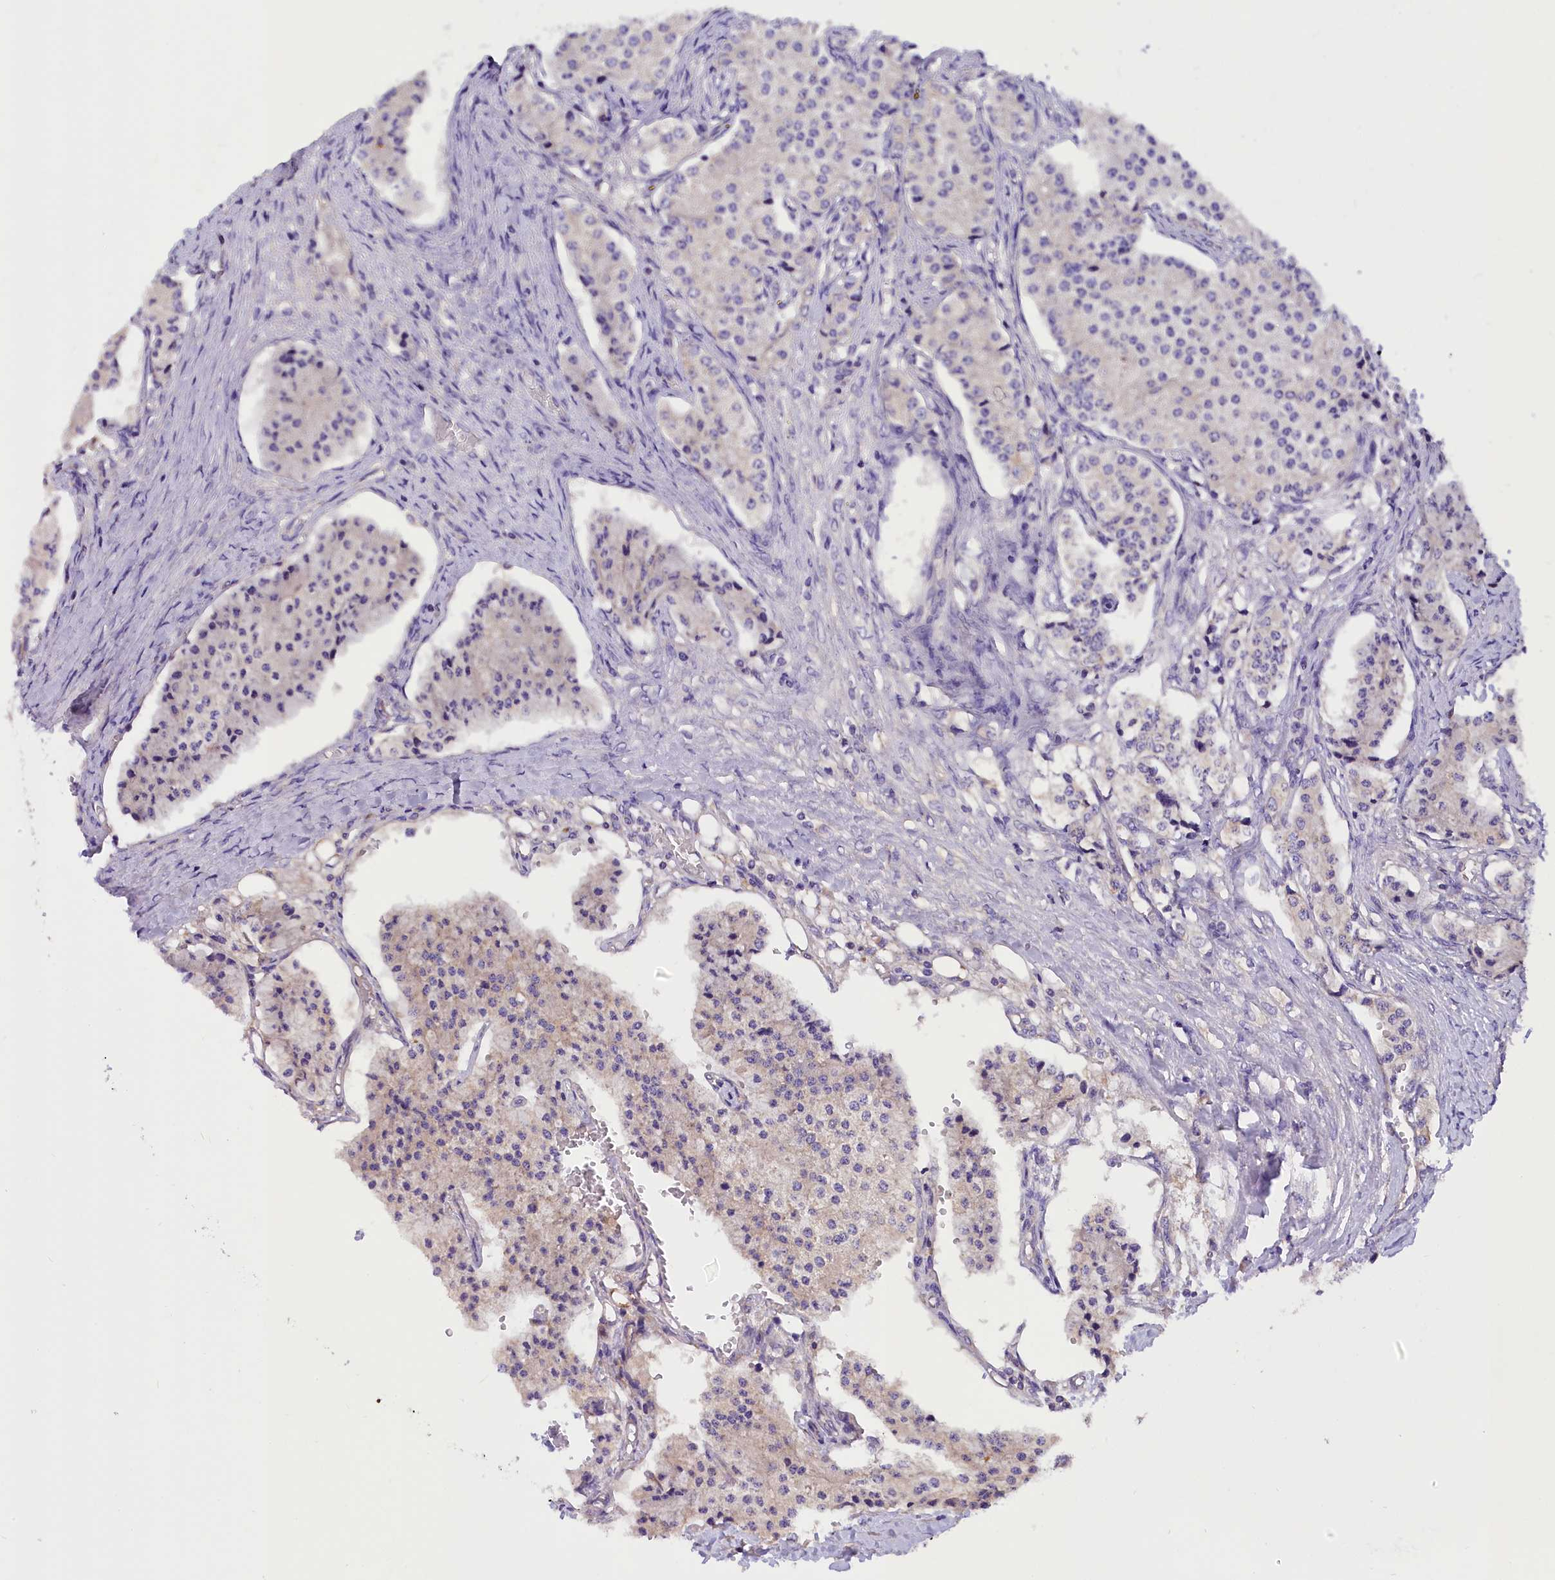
{"staining": {"intensity": "negative", "quantity": "none", "location": "none"}, "tissue": "carcinoid", "cell_type": "Tumor cells", "image_type": "cancer", "snomed": [{"axis": "morphology", "description": "Carcinoid, malignant, NOS"}, {"axis": "topography", "description": "Colon"}], "caption": "DAB immunohistochemical staining of human malignant carcinoid exhibits no significant expression in tumor cells.", "gene": "AP3B2", "patient": {"sex": "female", "age": 52}}